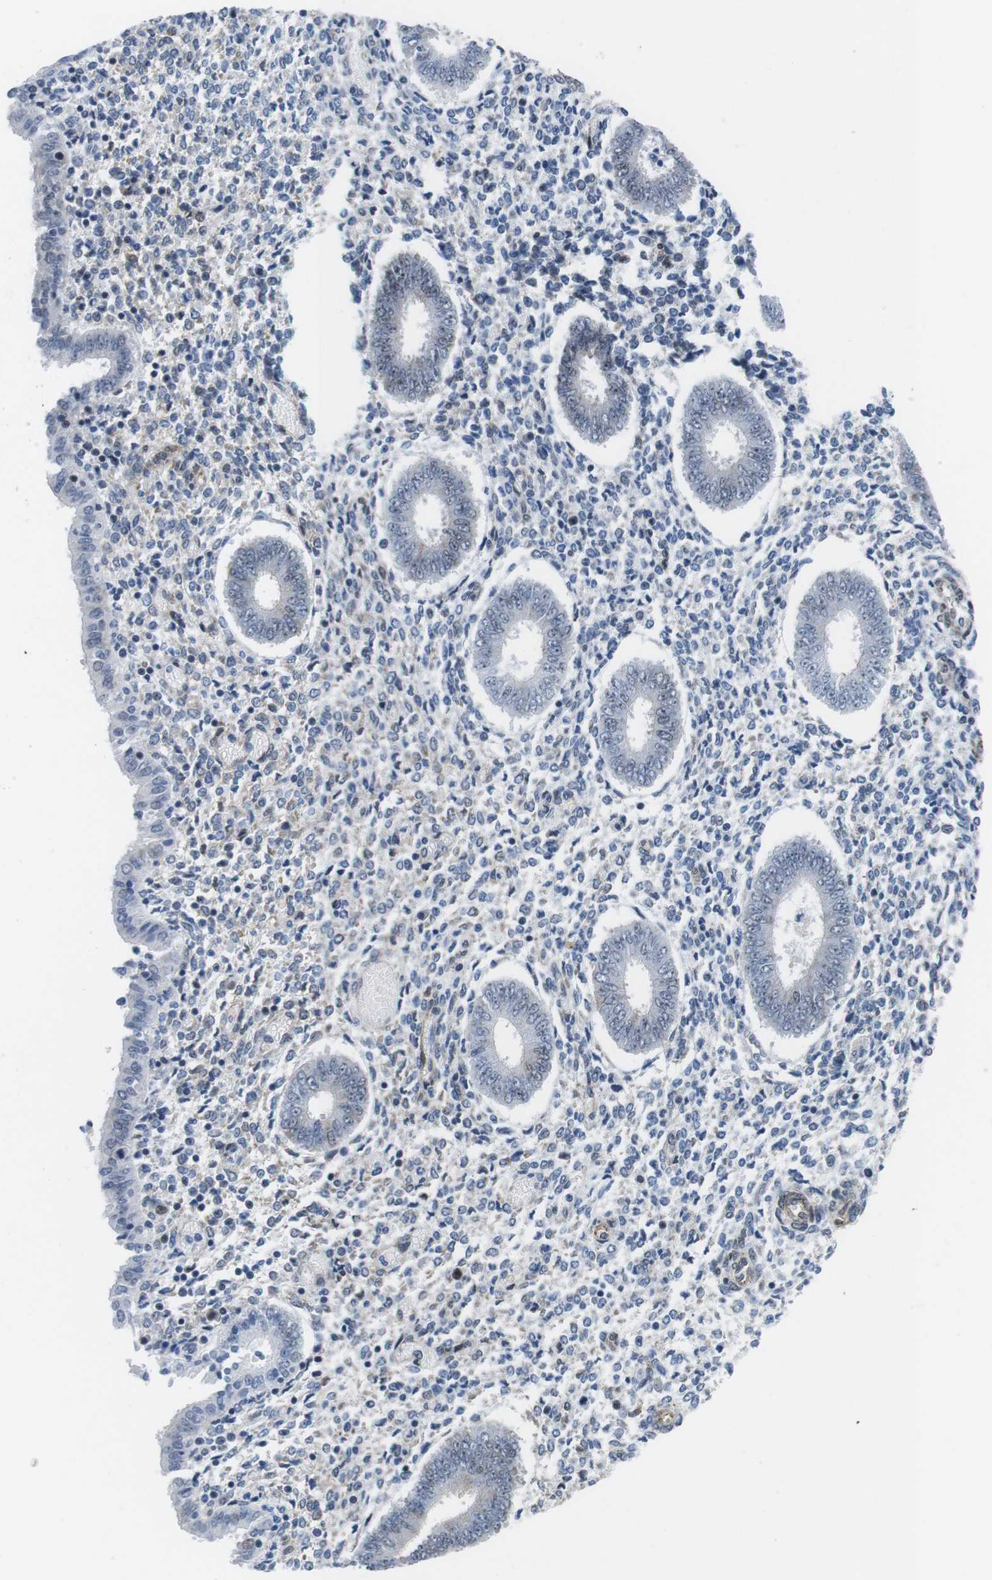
{"staining": {"intensity": "weak", "quantity": "<25%", "location": "nuclear"}, "tissue": "endometrium", "cell_type": "Cells in endometrial stroma", "image_type": "normal", "snomed": [{"axis": "morphology", "description": "Normal tissue, NOS"}, {"axis": "topography", "description": "Endometrium"}], "caption": "An IHC photomicrograph of normal endometrium is shown. There is no staining in cells in endometrial stroma of endometrium. The staining was performed using DAB (3,3'-diaminobenzidine) to visualize the protein expression in brown, while the nuclei were stained in blue with hematoxylin (Magnification: 20x).", "gene": "MLH1", "patient": {"sex": "female", "age": 35}}